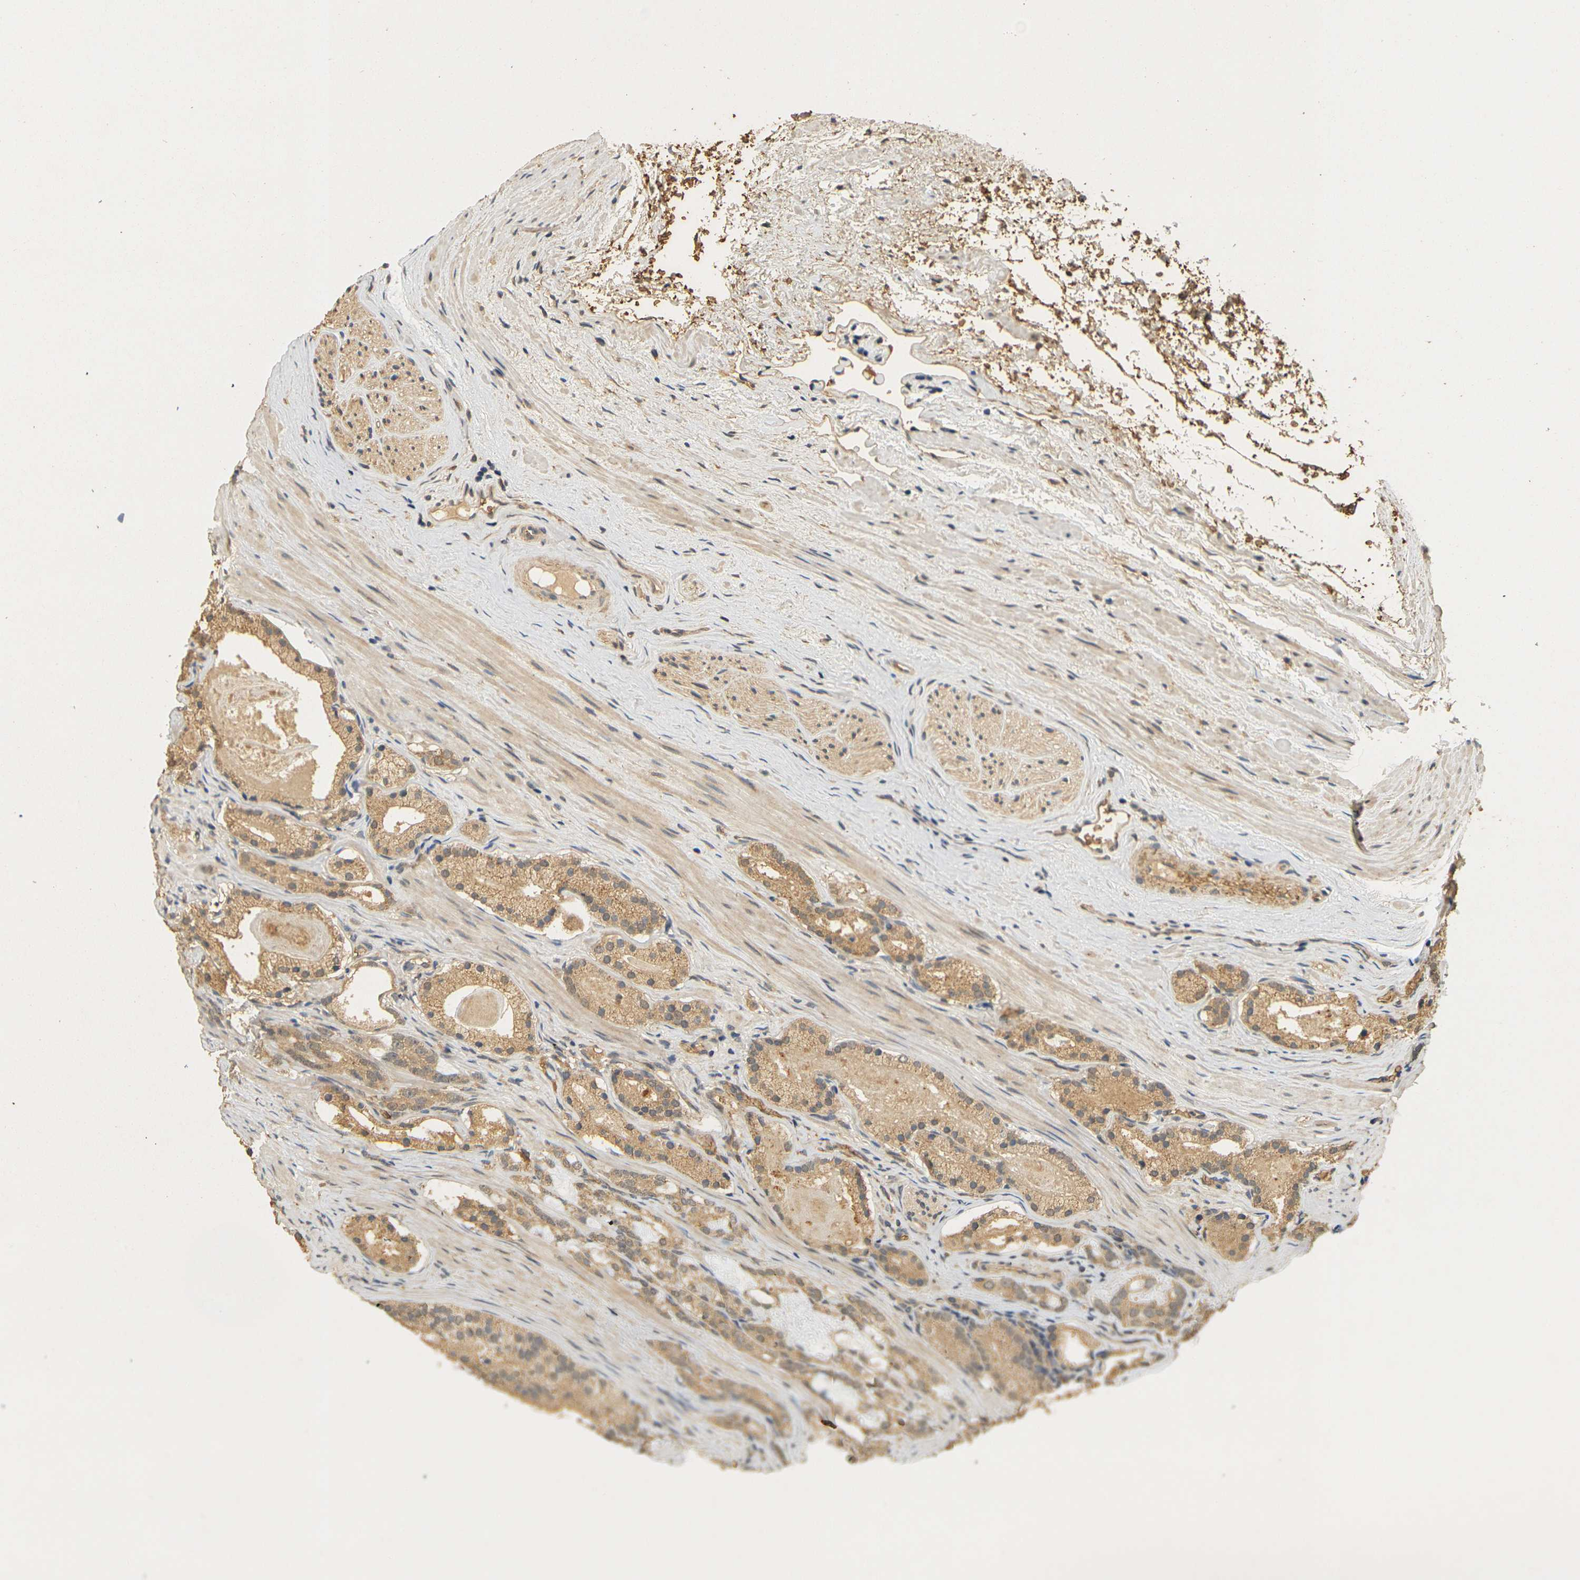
{"staining": {"intensity": "moderate", "quantity": ">75%", "location": "cytoplasmic/membranous"}, "tissue": "prostate cancer", "cell_type": "Tumor cells", "image_type": "cancer", "snomed": [{"axis": "morphology", "description": "Adenocarcinoma, Low grade"}, {"axis": "topography", "description": "Prostate"}], "caption": "Tumor cells display moderate cytoplasmic/membranous staining in about >75% of cells in adenocarcinoma (low-grade) (prostate).", "gene": "MEGF9", "patient": {"sex": "male", "age": 59}}